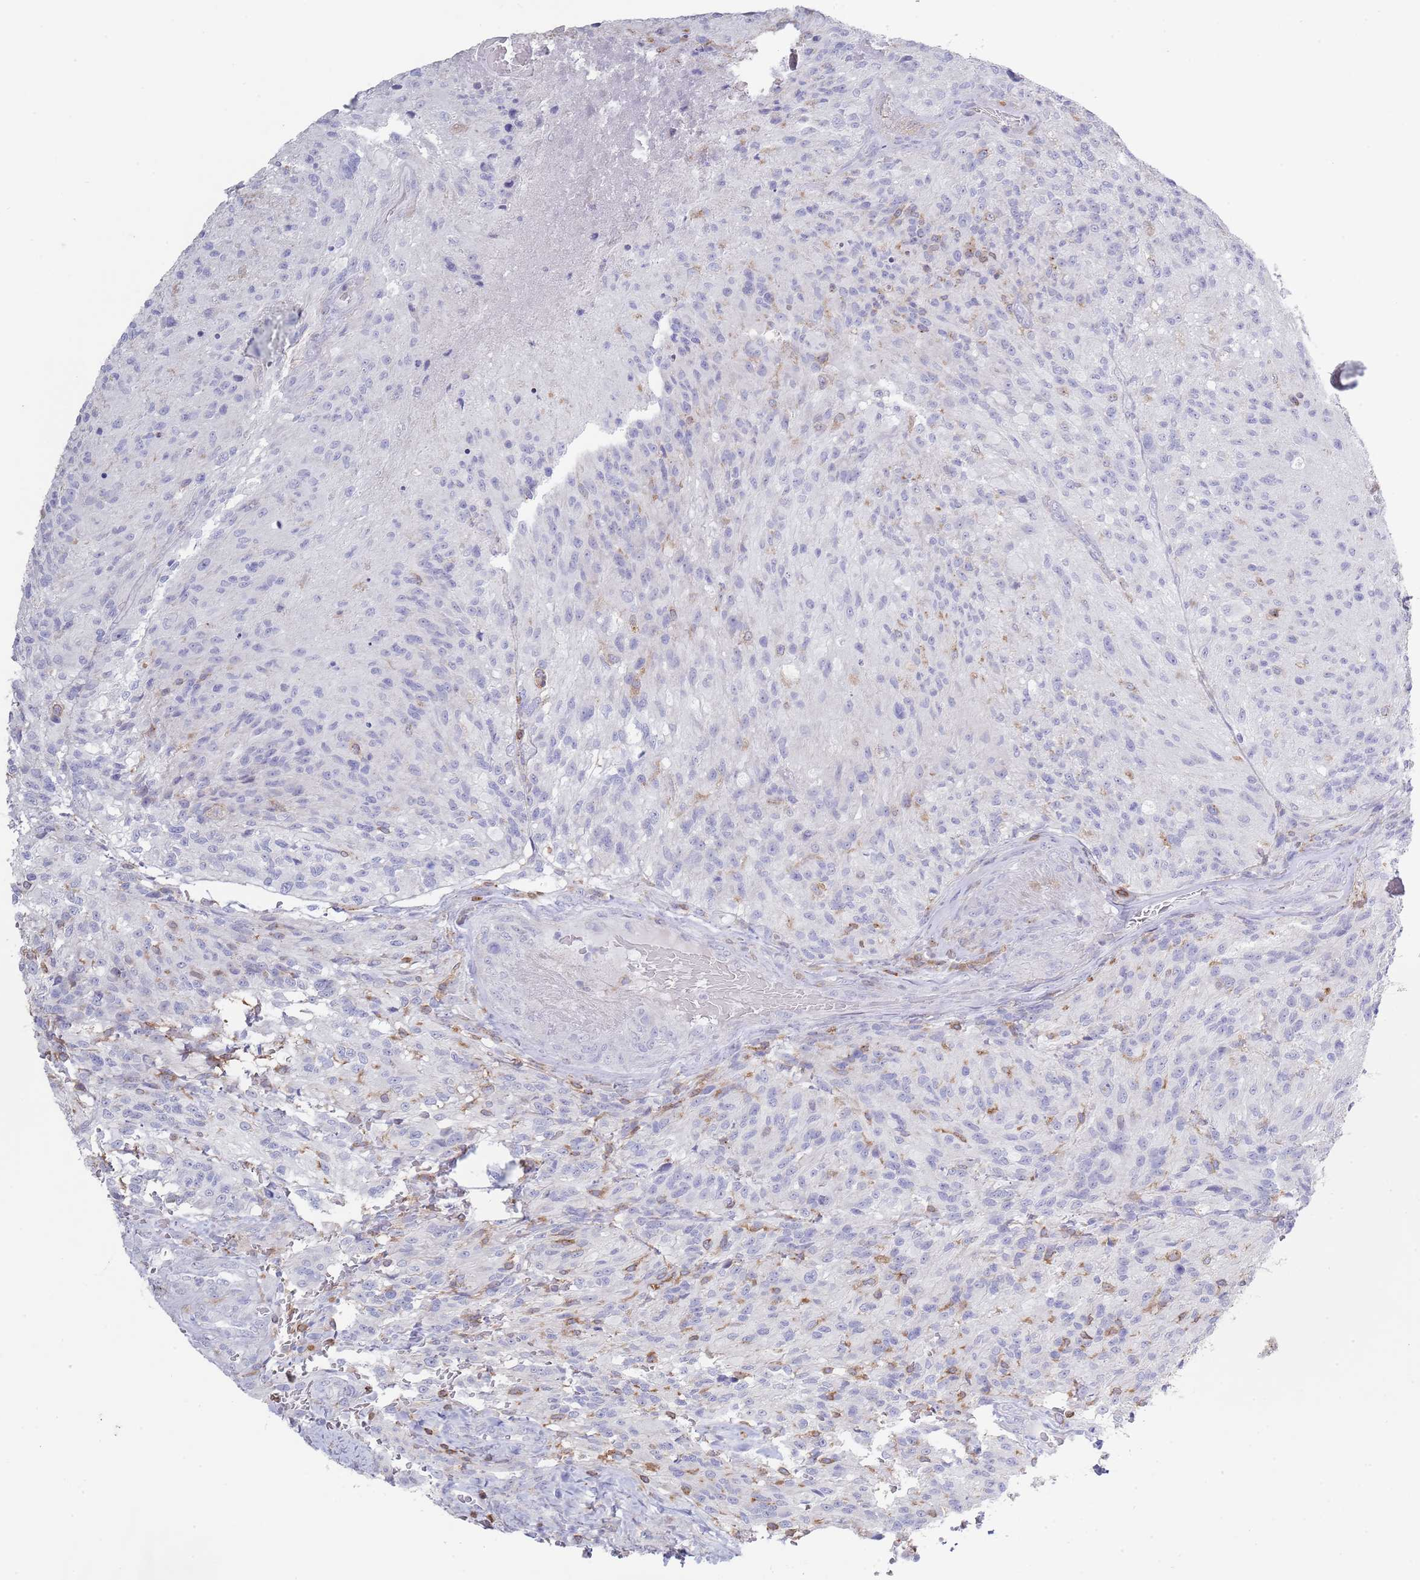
{"staining": {"intensity": "negative", "quantity": "none", "location": "none"}, "tissue": "glioma", "cell_type": "Tumor cells", "image_type": "cancer", "snomed": [{"axis": "morphology", "description": "Normal tissue, NOS"}, {"axis": "morphology", "description": "Glioma, malignant, High grade"}, {"axis": "topography", "description": "Cerebral cortex"}], "caption": "Immunohistochemistry of human high-grade glioma (malignant) exhibits no positivity in tumor cells.", "gene": "LPXN", "patient": {"sex": "male", "age": 56}}